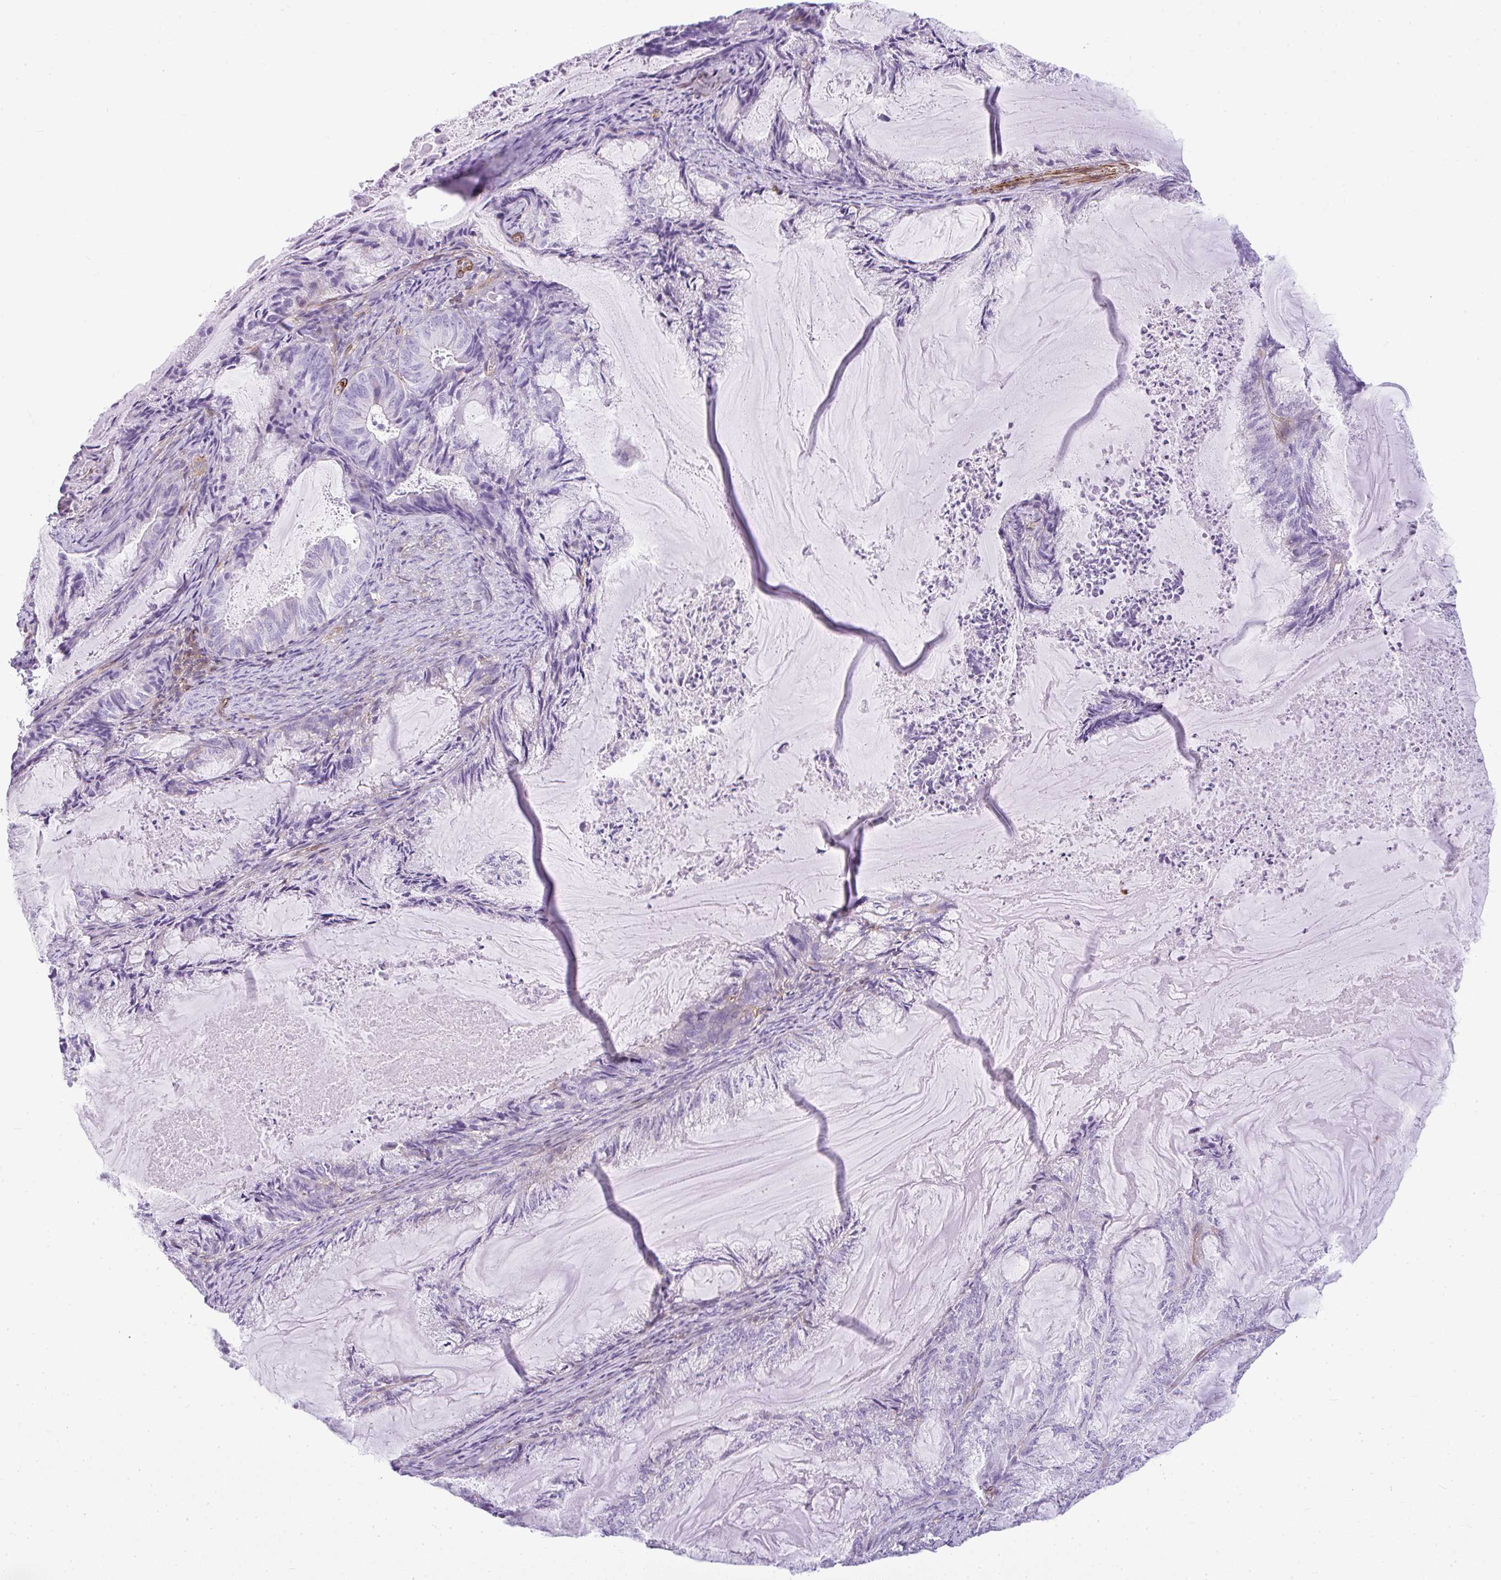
{"staining": {"intensity": "negative", "quantity": "none", "location": "none"}, "tissue": "endometrial cancer", "cell_type": "Tumor cells", "image_type": "cancer", "snomed": [{"axis": "morphology", "description": "Adenocarcinoma, NOS"}, {"axis": "topography", "description": "Endometrium"}], "caption": "Endometrial cancer stained for a protein using immunohistochemistry reveals no positivity tumor cells.", "gene": "CDRT15", "patient": {"sex": "female", "age": 86}}